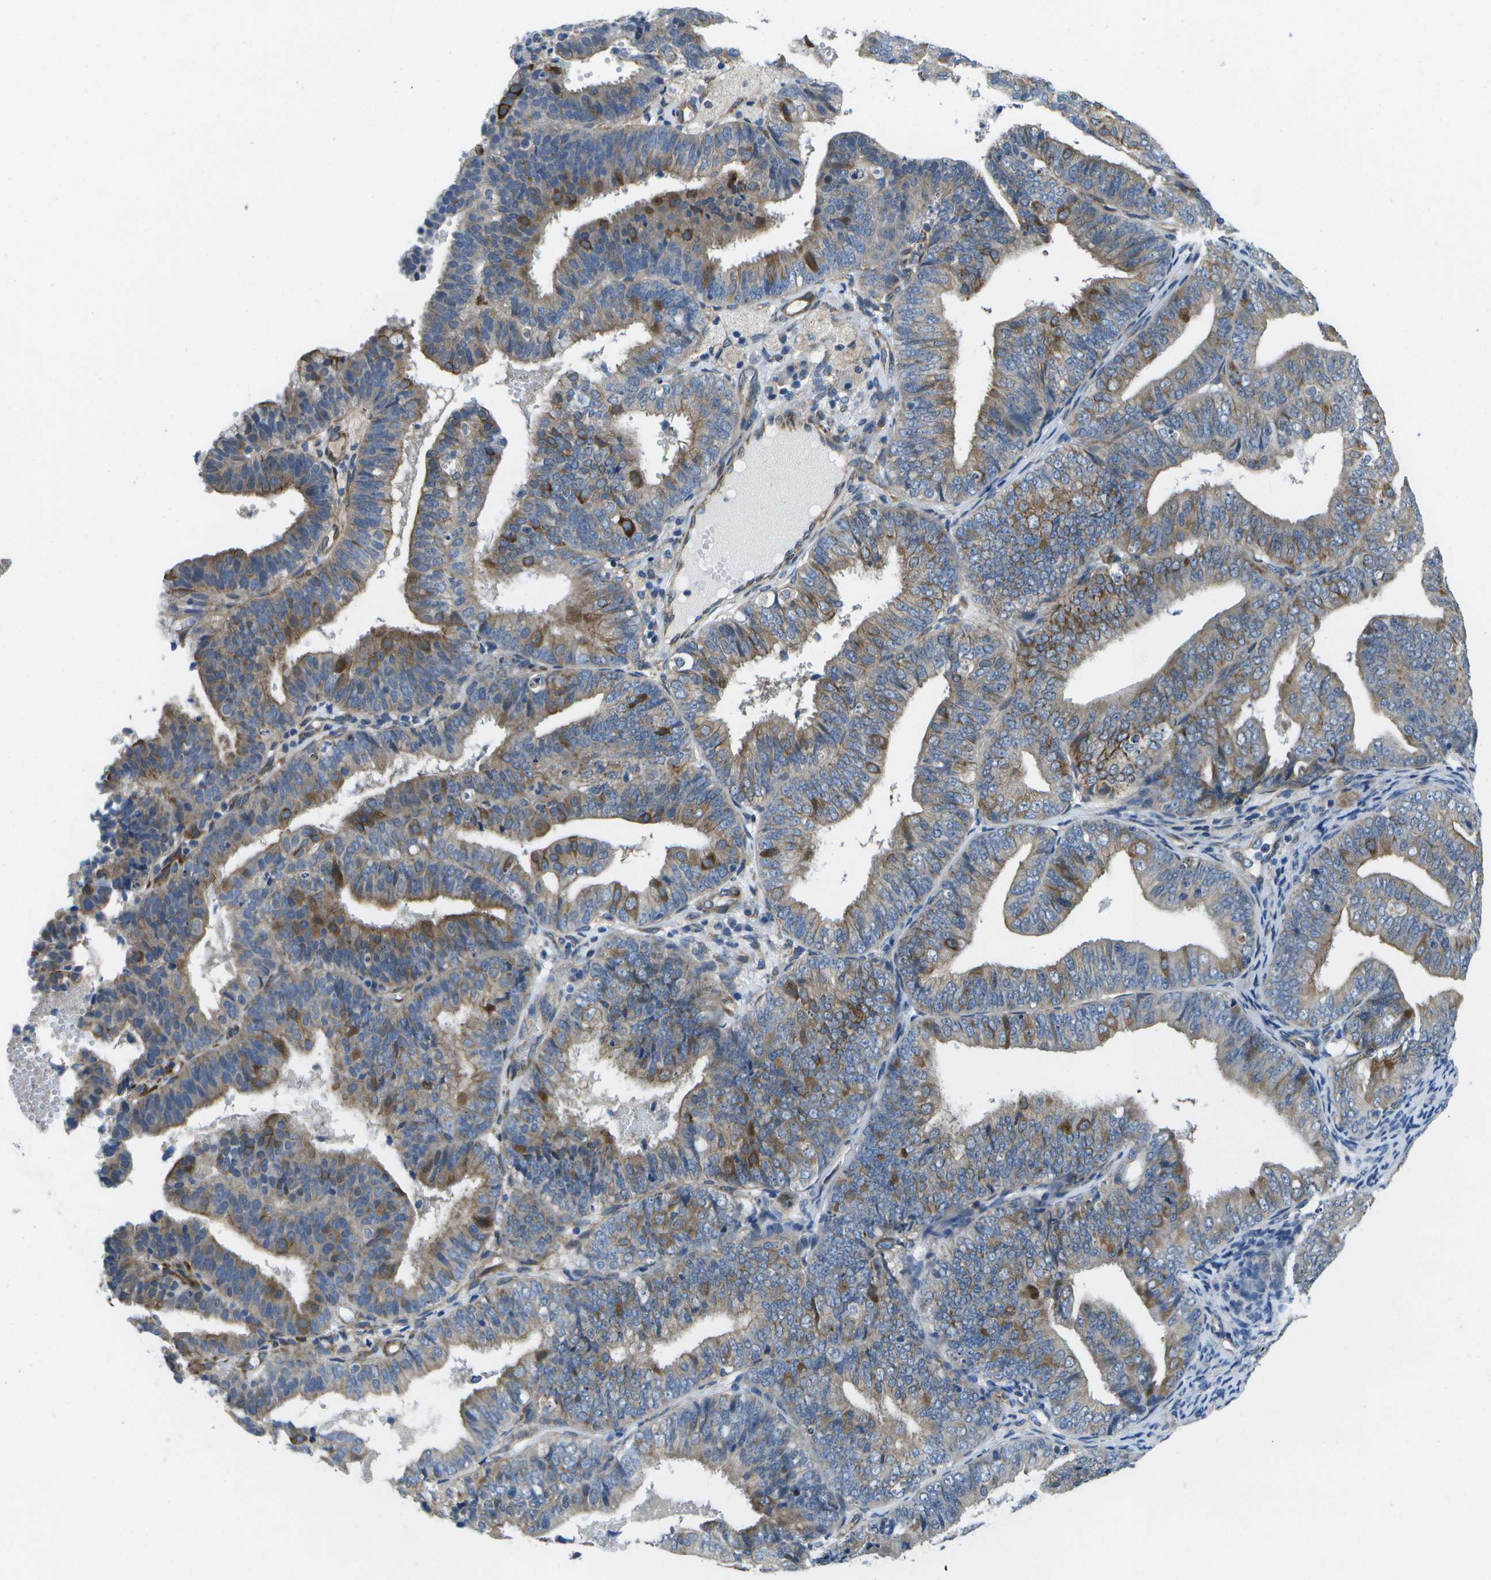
{"staining": {"intensity": "moderate", "quantity": "<25%", "location": "cytoplasmic/membranous"}, "tissue": "endometrial cancer", "cell_type": "Tumor cells", "image_type": "cancer", "snomed": [{"axis": "morphology", "description": "Adenocarcinoma, NOS"}, {"axis": "topography", "description": "Endometrium"}], "caption": "Immunohistochemical staining of human endometrial adenocarcinoma displays low levels of moderate cytoplasmic/membranous protein expression in approximately <25% of tumor cells. Ihc stains the protein of interest in brown and the nuclei are stained blue.", "gene": "P3H1", "patient": {"sex": "female", "age": 63}}